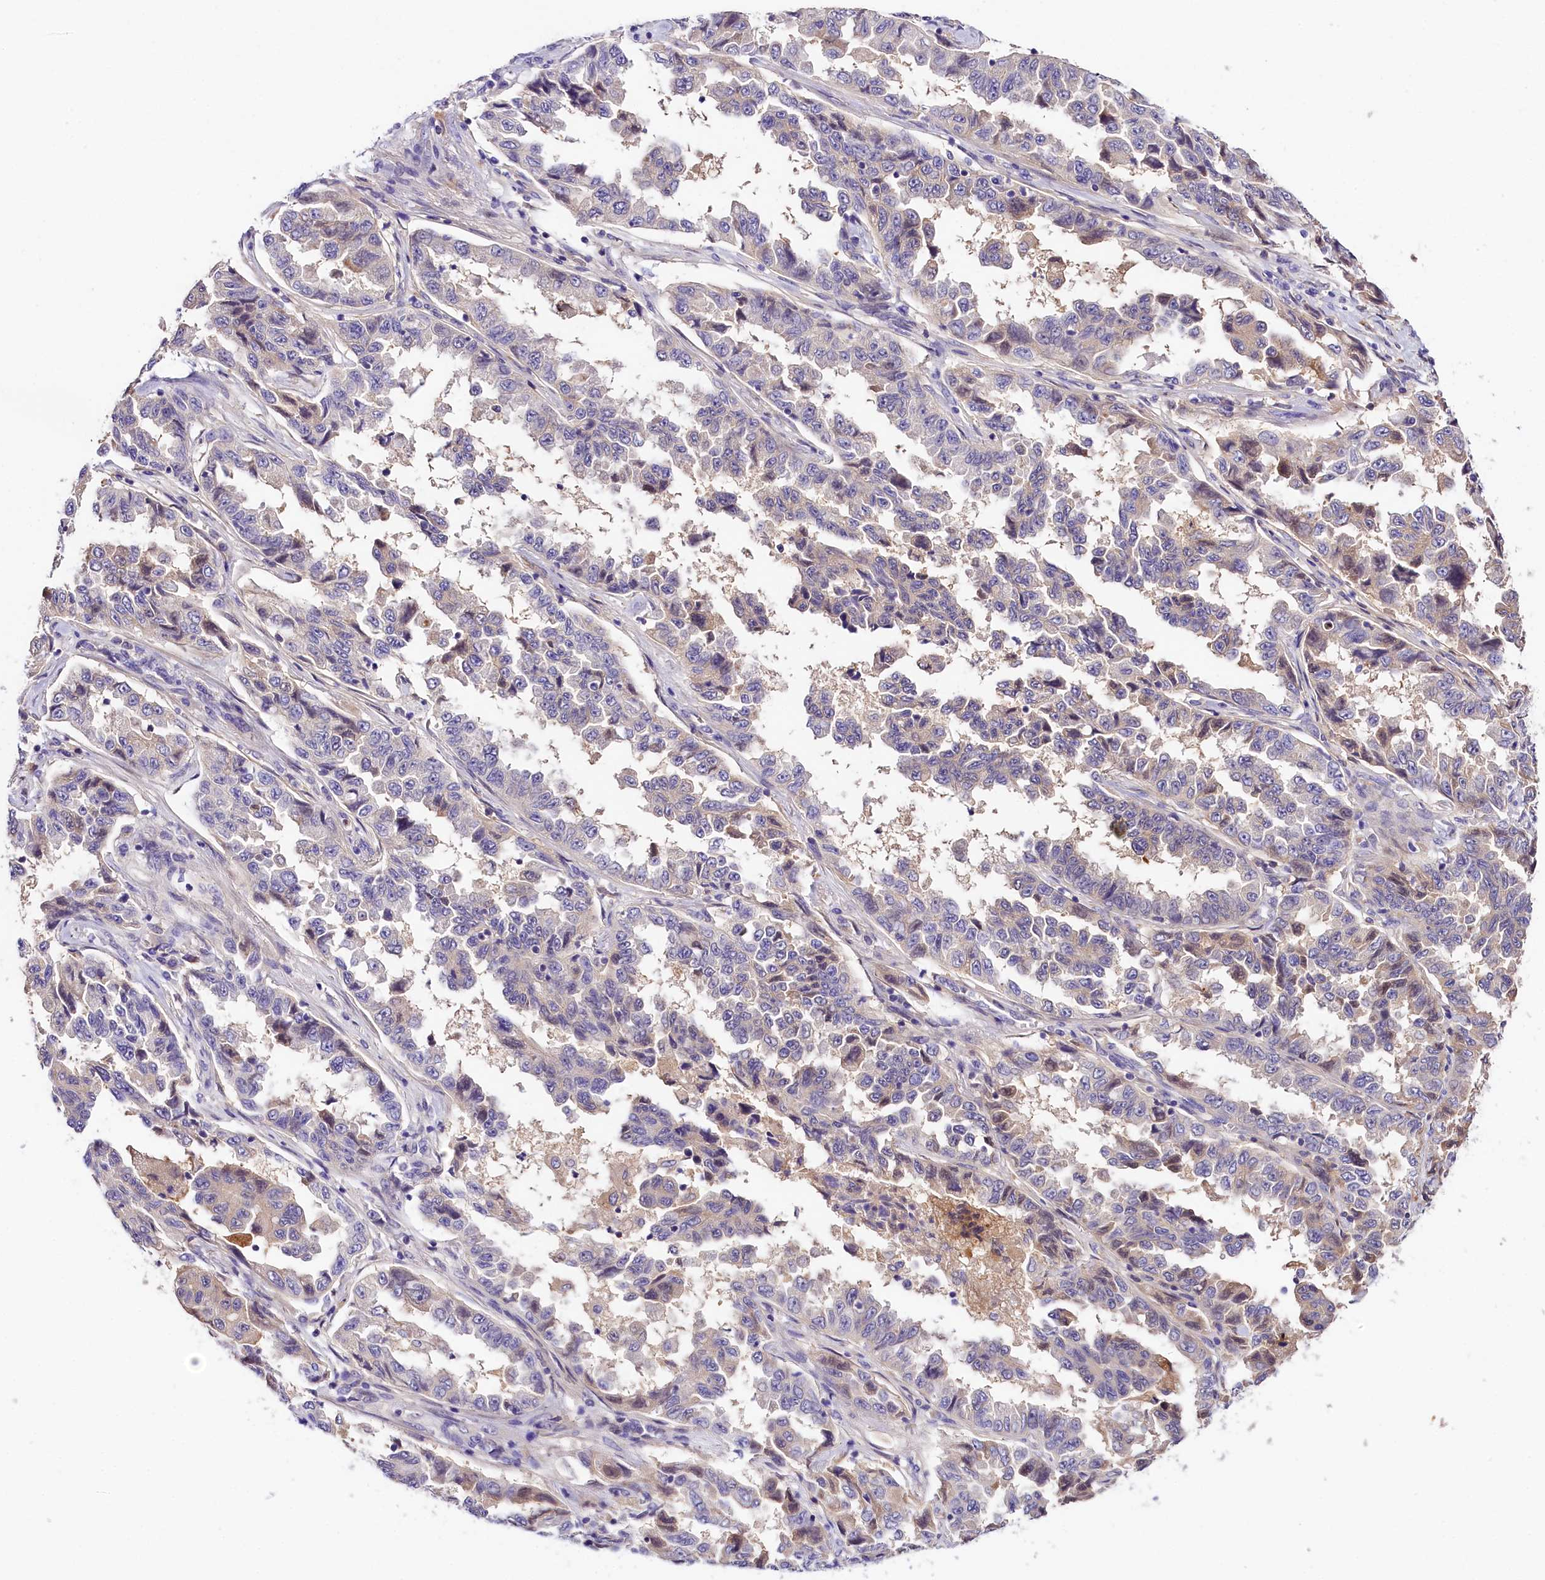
{"staining": {"intensity": "moderate", "quantity": "<25%", "location": "cytoplasmic/membranous"}, "tissue": "lung cancer", "cell_type": "Tumor cells", "image_type": "cancer", "snomed": [{"axis": "morphology", "description": "Adenocarcinoma, NOS"}, {"axis": "topography", "description": "Lung"}], "caption": "Moderate cytoplasmic/membranous staining for a protein is identified in about <25% of tumor cells of lung adenocarcinoma using immunohistochemistry.", "gene": "ARMC6", "patient": {"sex": "female", "age": 51}}